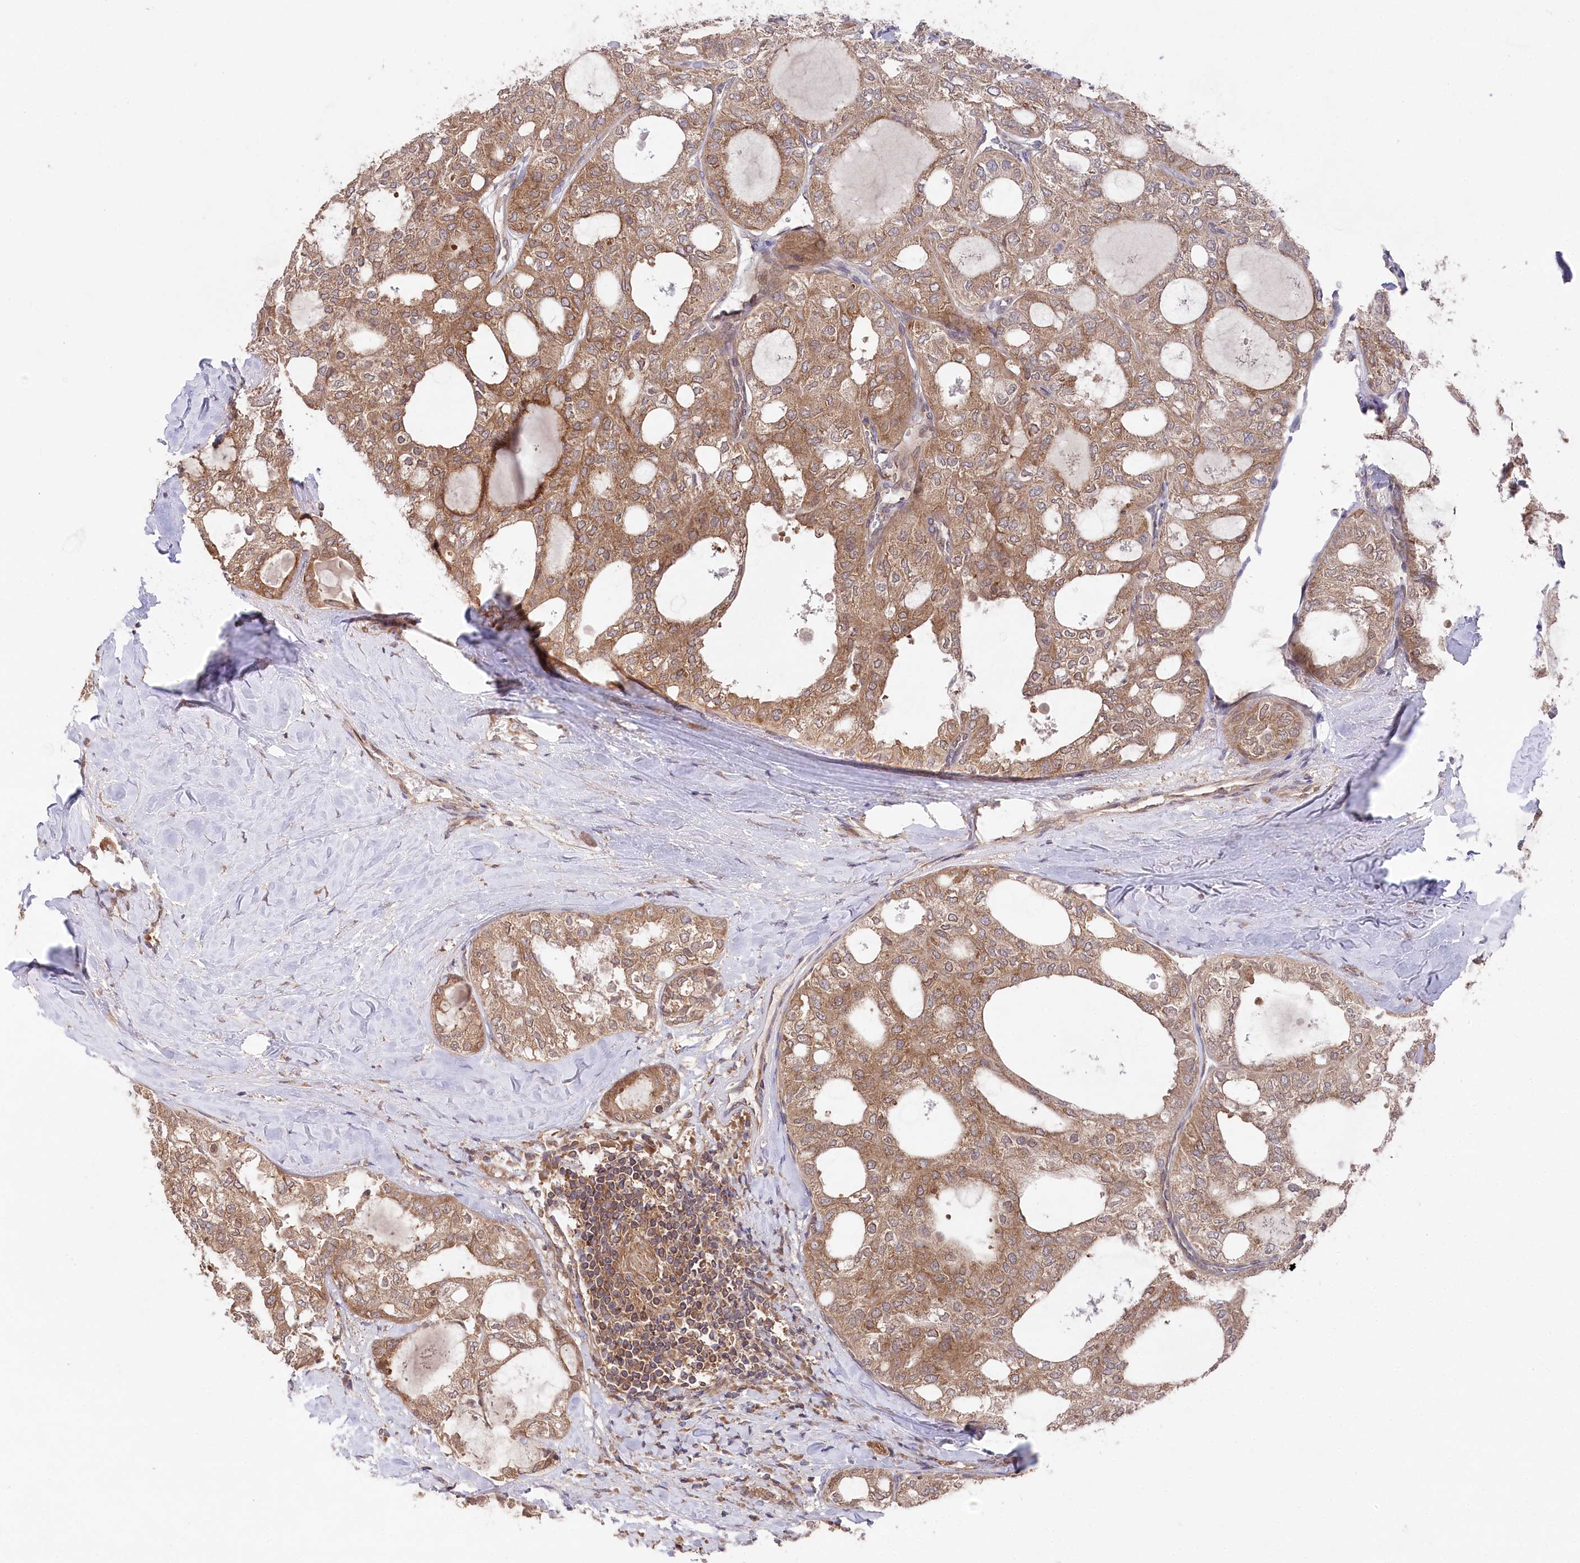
{"staining": {"intensity": "moderate", "quantity": ">75%", "location": "cytoplasmic/membranous"}, "tissue": "thyroid cancer", "cell_type": "Tumor cells", "image_type": "cancer", "snomed": [{"axis": "morphology", "description": "Follicular adenoma carcinoma, NOS"}, {"axis": "topography", "description": "Thyroid gland"}], "caption": "High-power microscopy captured an immunohistochemistry histopathology image of thyroid follicular adenoma carcinoma, revealing moderate cytoplasmic/membranous staining in about >75% of tumor cells. Using DAB (brown) and hematoxylin (blue) stains, captured at high magnification using brightfield microscopy.", "gene": "PPP1R21", "patient": {"sex": "male", "age": 75}}